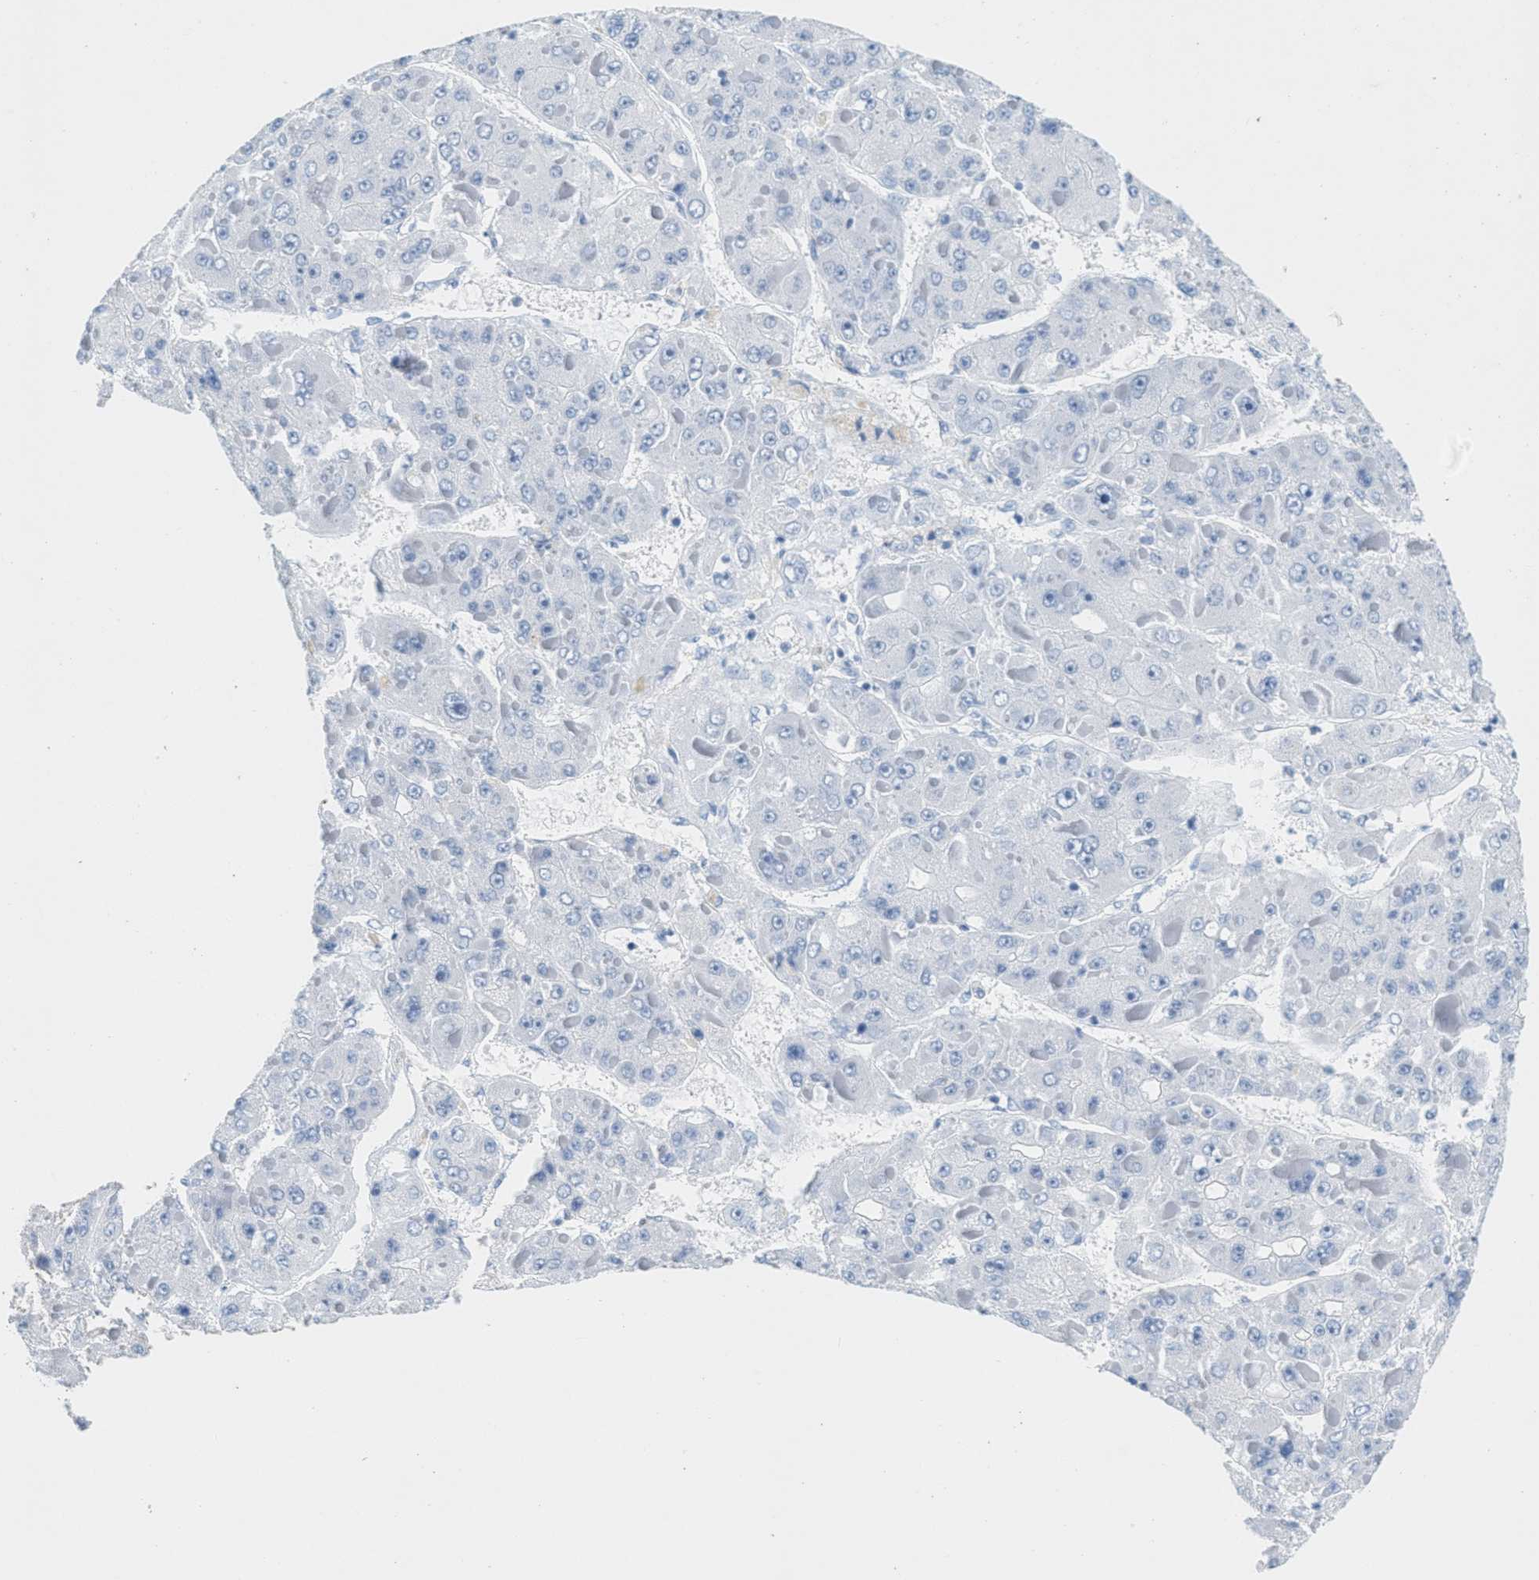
{"staining": {"intensity": "negative", "quantity": "none", "location": "none"}, "tissue": "liver cancer", "cell_type": "Tumor cells", "image_type": "cancer", "snomed": [{"axis": "morphology", "description": "Carcinoma, Hepatocellular, NOS"}, {"axis": "topography", "description": "Liver"}], "caption": "DAB immunohistochemical staining of hepatocellular carcinoma (liver) reveals no significant expression in tumor cells. Nuclei are stained in blue.", "gene": "GPM6A", "patient": {"sex": "female", "age": 73}}